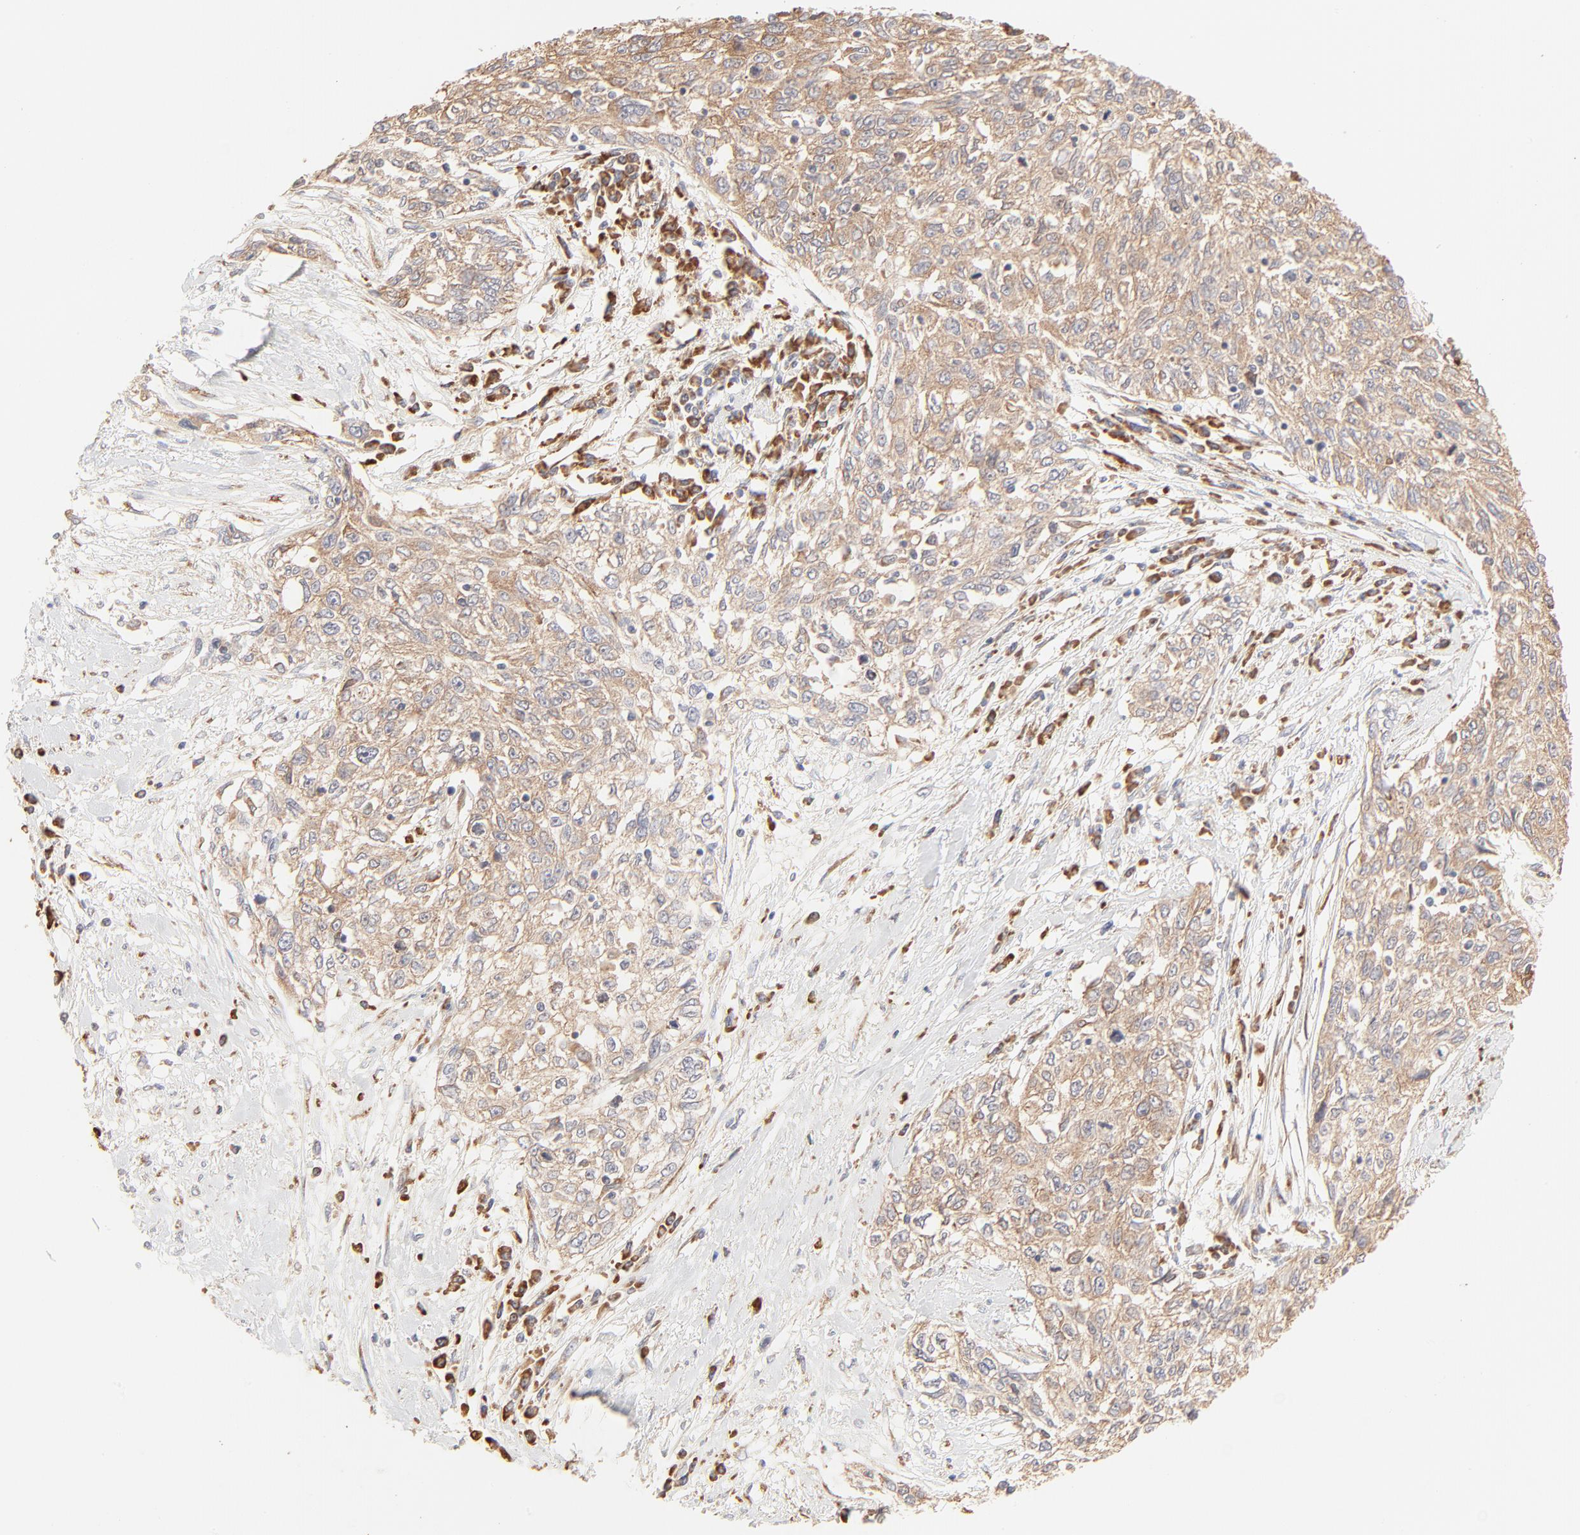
{"staining": {"intensity": "weak", "quantity": ">75%", "location": "cytoplasmic/membranous"}, "tissue": "cervical cancer", "cell_type": "Tumor cells", "image_type": "cancer", "snomed": [{"axis": "morphology", "description": "Squamous cell carcinoma, NOS"}, {"axis": "topography", "description": "Cervix"}], "caption": "Protein analysis of cervical cancer tissue reveals weak cytoplasmic/membranous staining in about >75% of tumor cells.", "gene": "RPS20", "patient": {"sex": "female", "age": 57}}